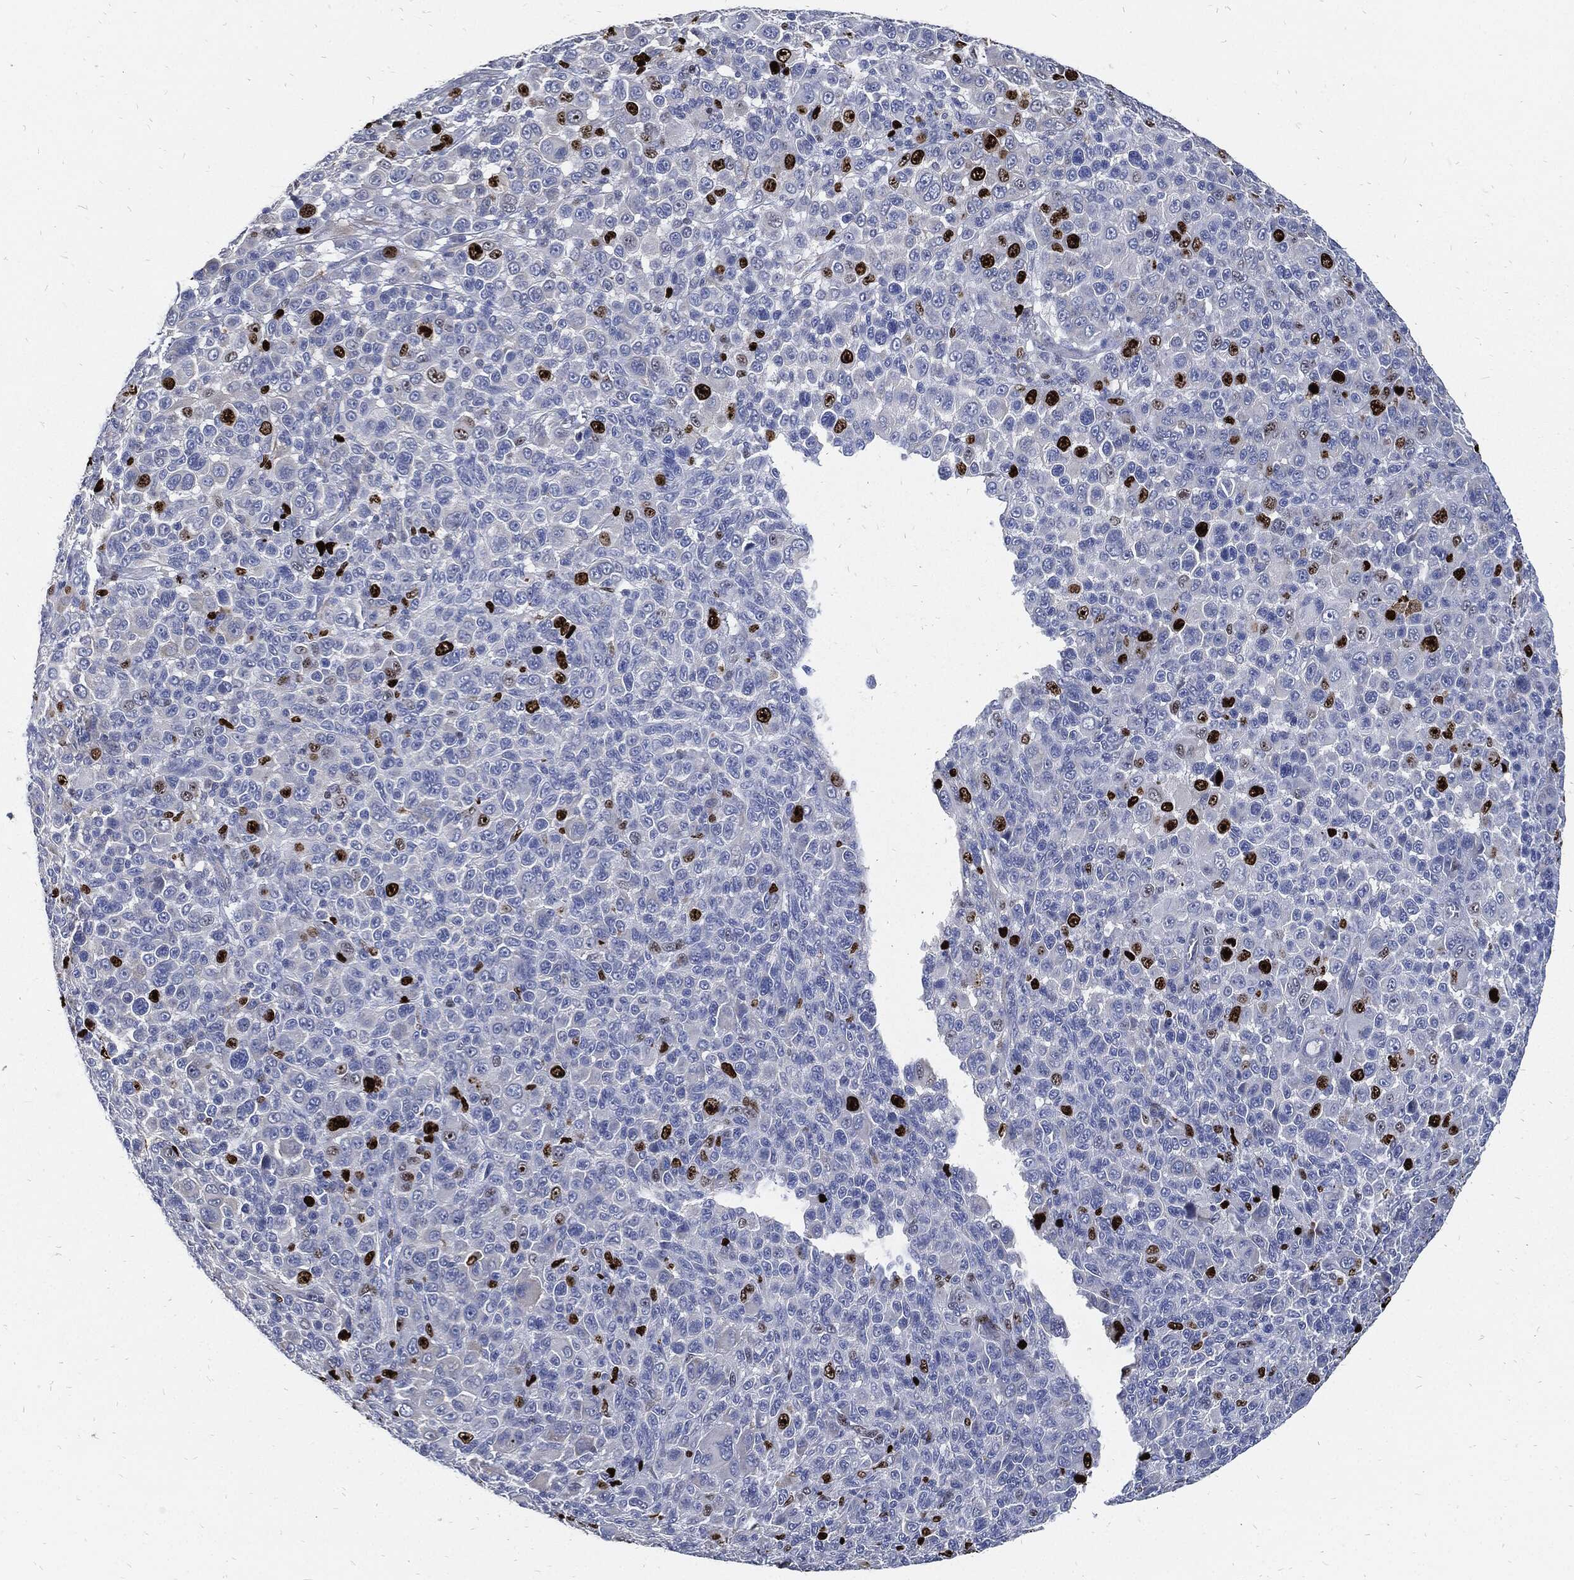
{"staining": {"intensity": "strong", "quantity": "<25%", "location": "nuclear"}, "tissue": "melanoma", "cell_type": "Tumor cells", "image_type": "cancer", "snomed": [{"axis": "morphology", "description": "Malignant melanoma, NOS"}, {"axis": "topography", "description": "Skin"}], "caption": "A brown stain labels strong nuclear positivity of a protein in melanoma tumor cells.", "gene": "MKI67", "patient": {"sex": "female", "age": 57}}